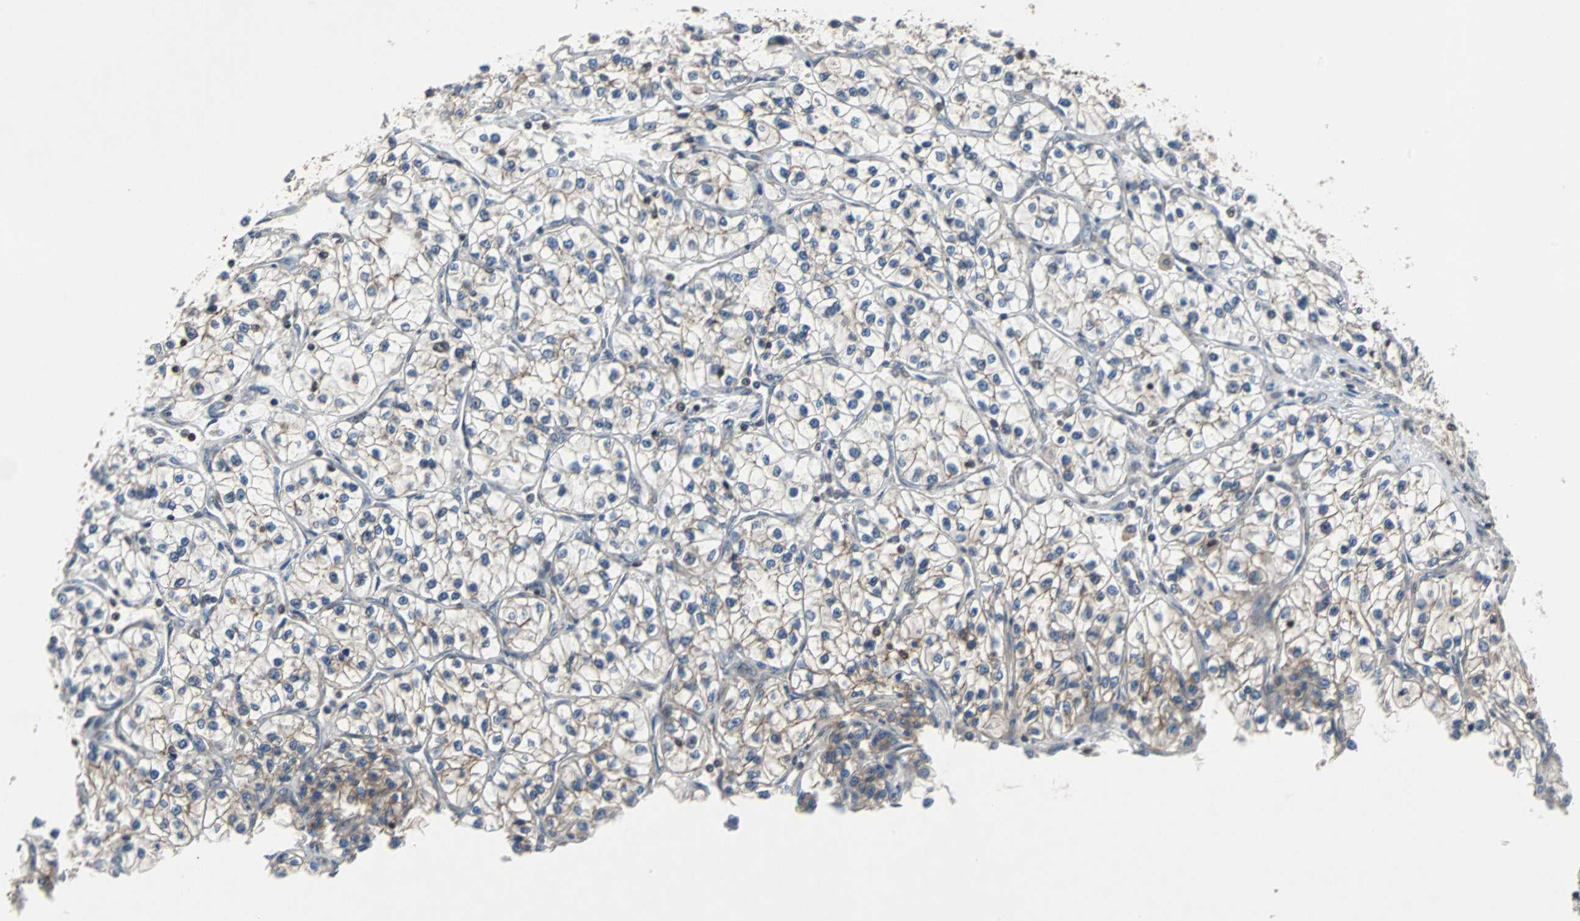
{"staining": {"intensity": "weak", "quantity": "25%-75%", "location": "cytoplasmic/membranous"}, "tissue": "renal cancer", "cell_type": "Tumor cells", "image_type": "cancer", "snomed": [{"axis": "morphology", "description": "Adenocarcinoma, NOS"}, {"axis": "topography", "description": "Kidney"}], "caption": "Renal adenocarcinoma was stained to show a protein in brown. There is low levels of weak cytoplasmic/membranous staining in approximately 25%-75% of tumor cells.", "gene": "LSR", "patient": {"sex": "female", "age": 57}}